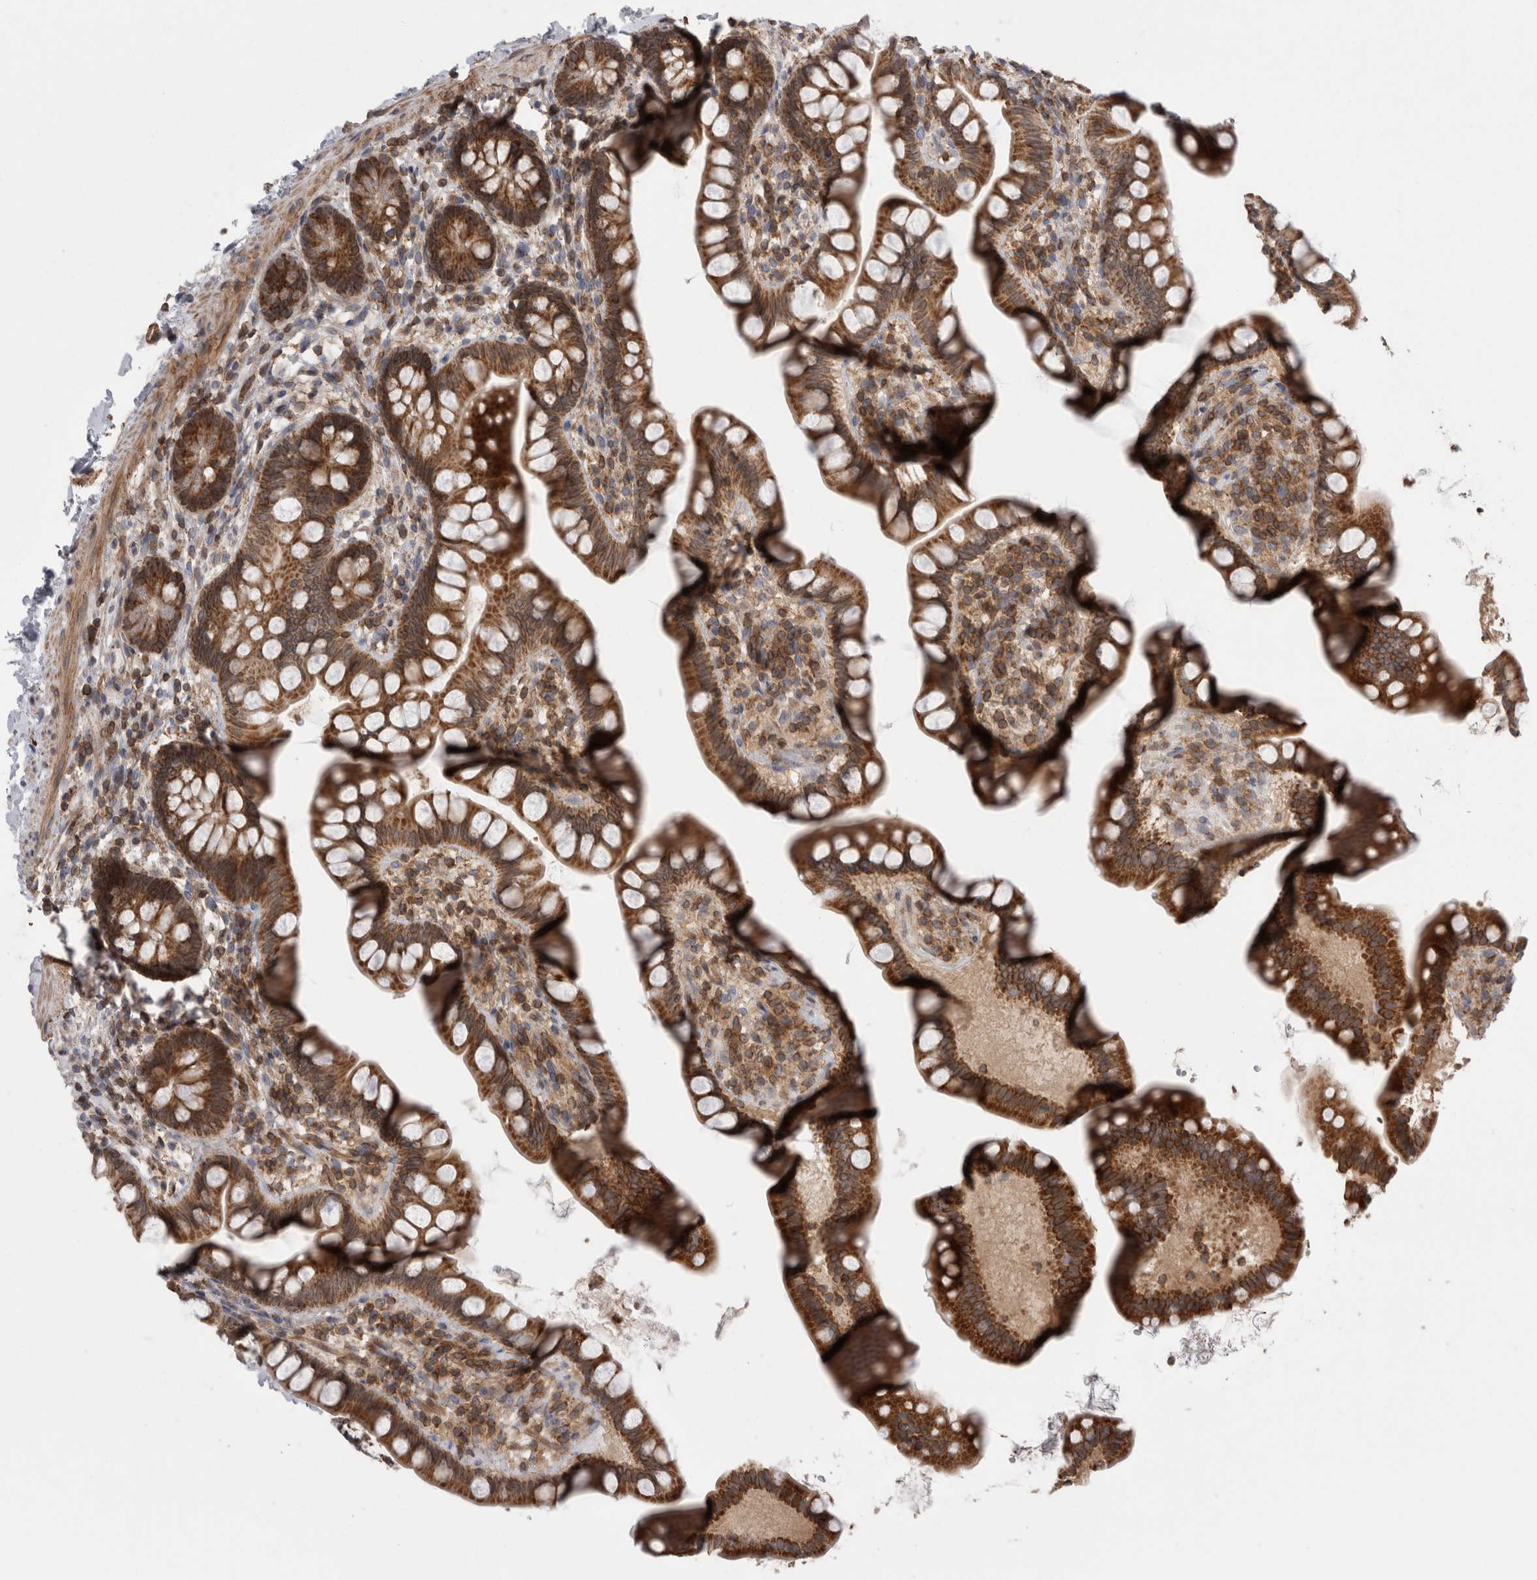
{"staining": {"intensity": "moderate", "quantity": ">75%", "location": "cytoplasmic/membranous"}, "tissue": "small intestine", "cell_type": "Glandular cells", "image_type": "normal", "snomed": [{"axis": "morphology", "description": "Normal tissue, NOS"}, {"axis": "topography", "description": "Small intestine"}], "caption": "Protein staining shows moderate cytoplasmic/membranous positivity in about >75% of glandular cells in benign small intestine.", "gene": "DARS2", "patient": {"sex": "female", "age": 84}}